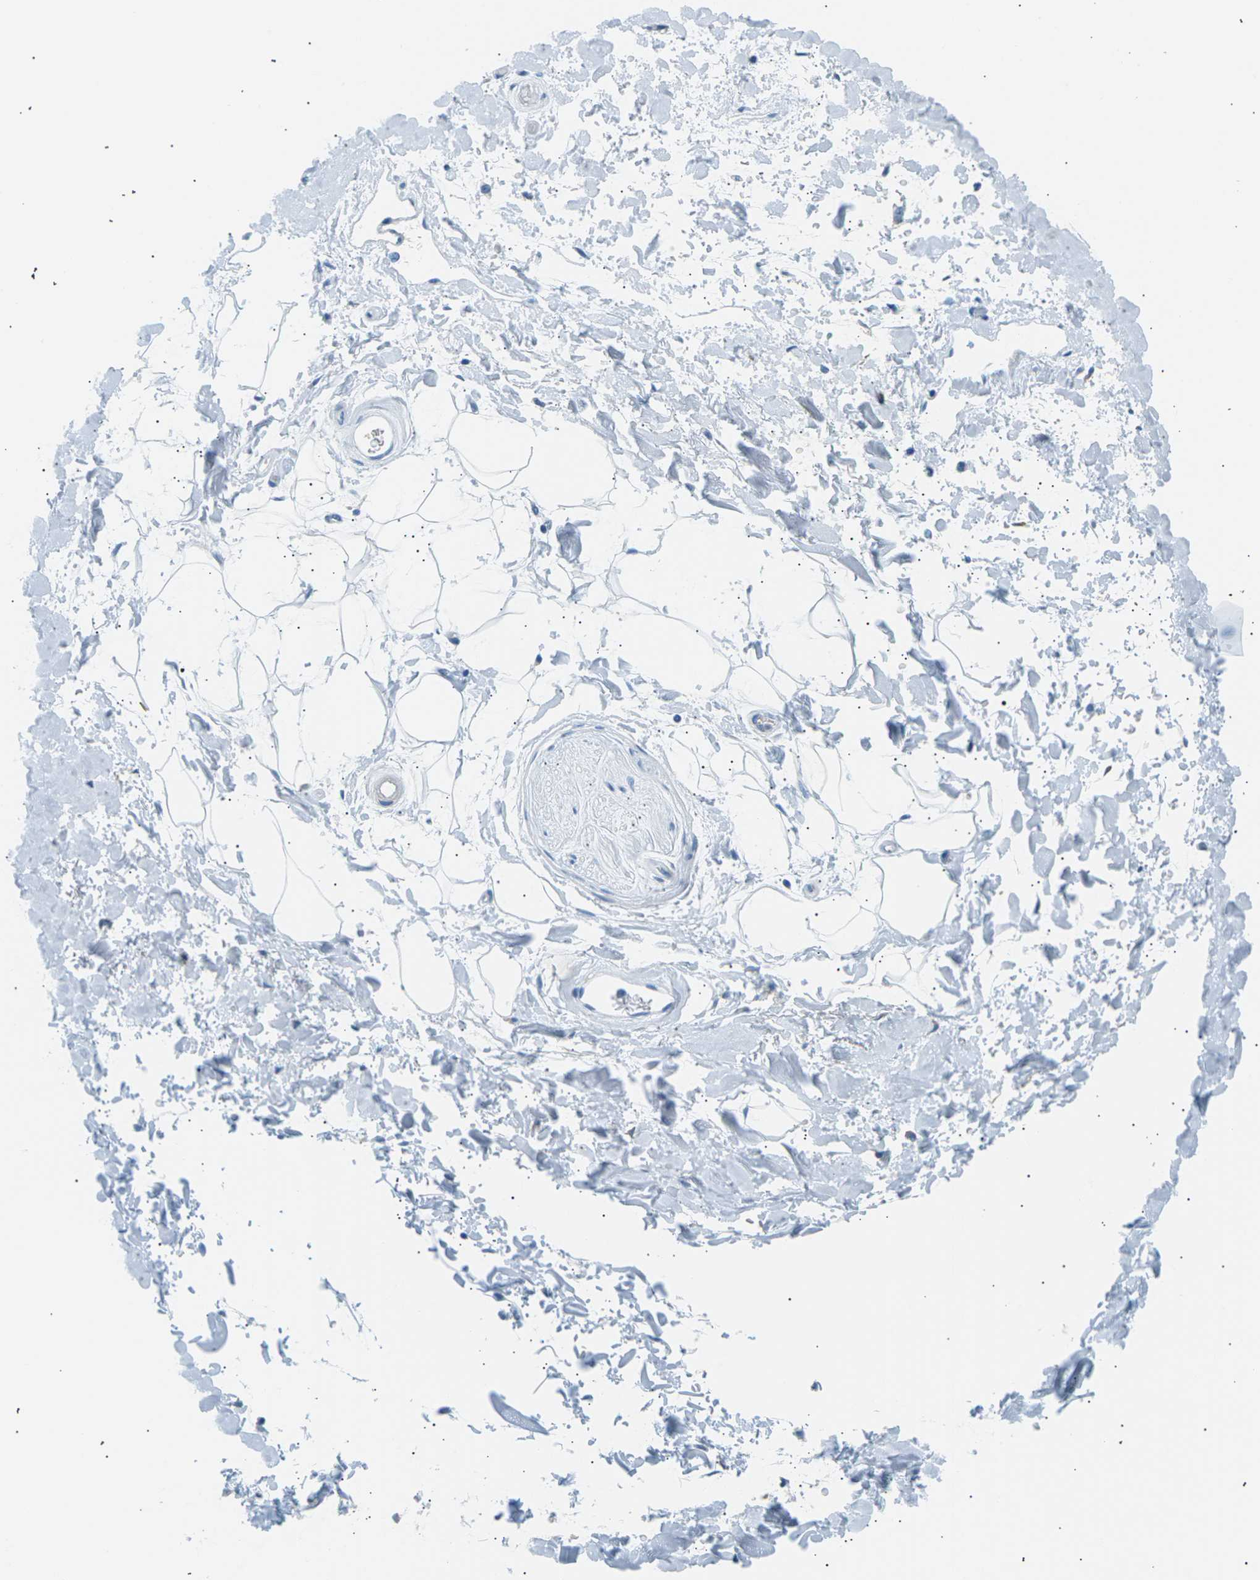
{"staining": {"intensity": "negative", "quantity": "none", "location": "none"}, "tissue": "adipose tissue", "cell_type": "Adipocytes", "image_type": "normal", "snomed": [{"axis": "morphology", "description": "Normal tissue, NOS"}, {"axis": "topography", "description": "Soft tissue"}], "caption": "There is no significant staining in adipocytes of adipose tissue. (DAB immunohistochemistry (IHC), high magnification).", "gene": "SEPTIN5", "patient": {"sex": "male", "age": 72}}